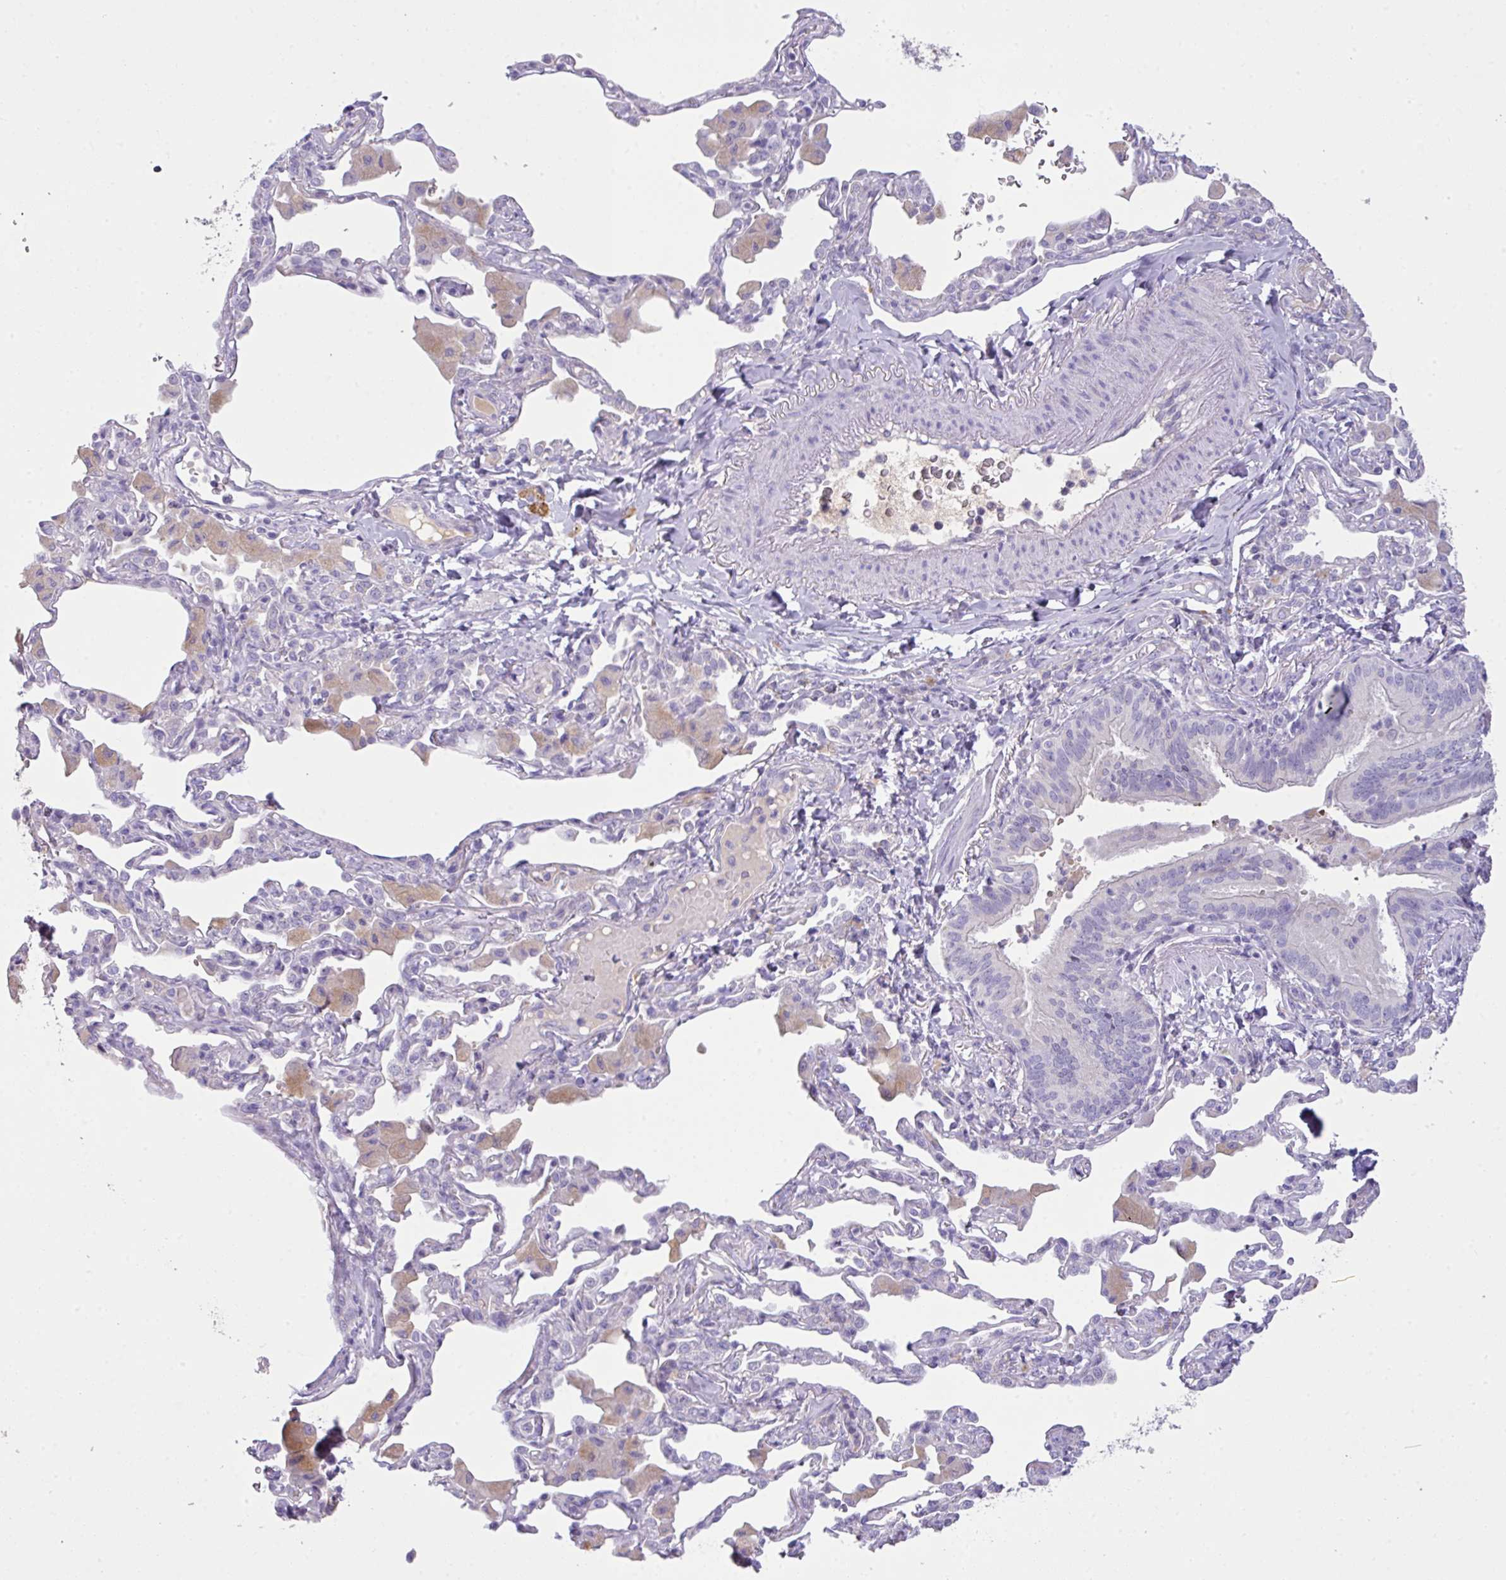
{"staining": {"intensity": "negative", "quantity": "none", "location": "none"}, "tissue": "bronchus", "cell_type": "Respiratory epithelial cells", "image_type": "normal", "snomed": [{"axis": "morphology", "description": "Normal tissue, NOS"}, {"axis": "morphology", "description": "Inflammation, NOS"}, {"axis": "topography", "description": "Bronchus"}, {"axis": "topography", "description": "Lung"}], "caption": "Immunohistochemistry (IHC) micrograph of benign bronchus: human bronchus stained with DAB displays no significant protein expression in respiratory epithelial cells.", "gene": "OR6C6", "patient": {"sex": "female", "age": 46}}